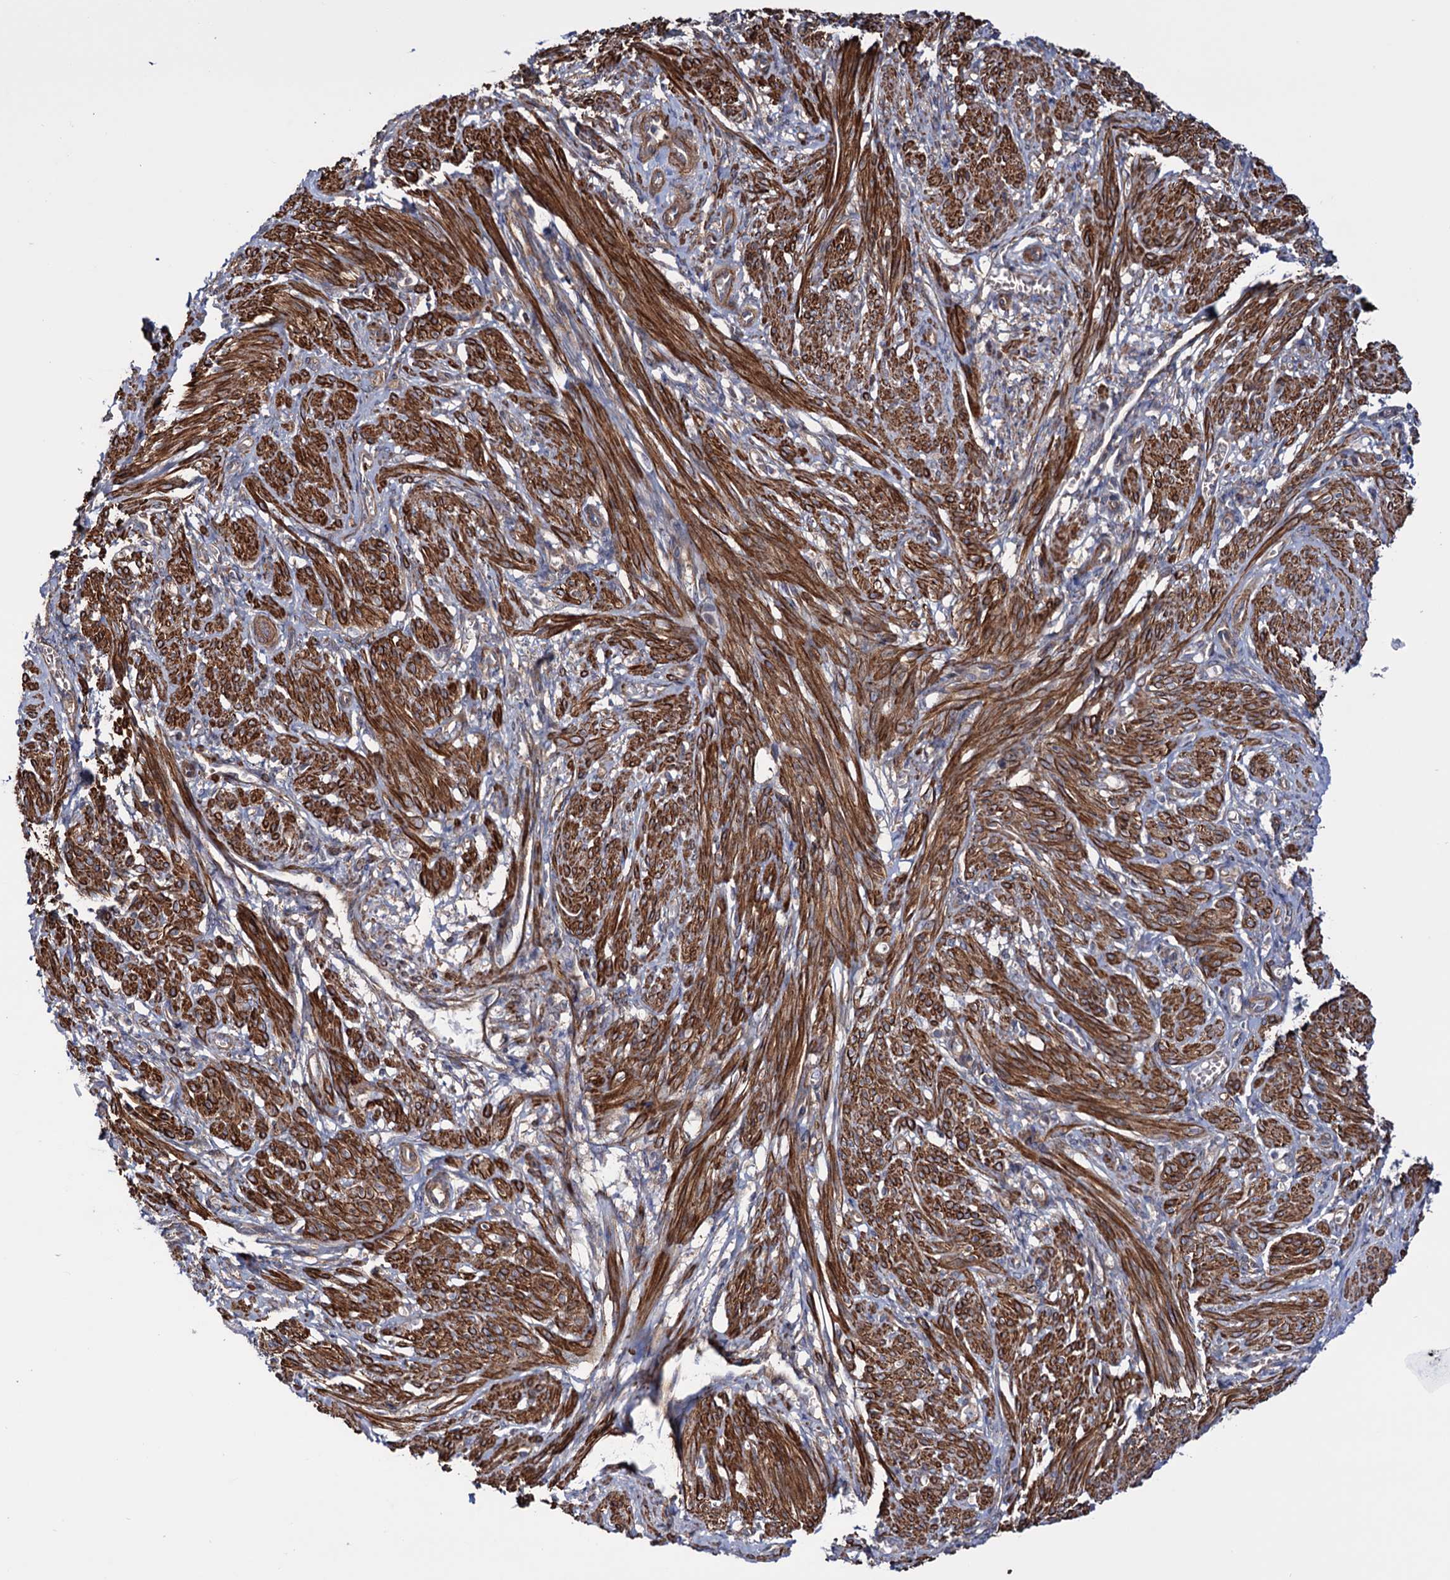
{"staining": {"intensity": "strong", "quantity": ">75%", "location": "cytoplasmic/membranous"}, "tissue": "smooth muscle", "cell_type": "Smooth muscle cells", "image_type": "normal", "snomed": [{"axis": "morphology", "description": "Normal tissue, NOS"}, {"axis": "topography", "description": "Smooth muscle"}], "caption": "Strong cytoplasmic/membranous staining for a protein is present in approximately >75% of smooth muscle cells of unremarkable smooth muscle using immunohistochemistry (IHC).", "gene": "FERMT2", "patient": {"sex": "female", "age": 39}}